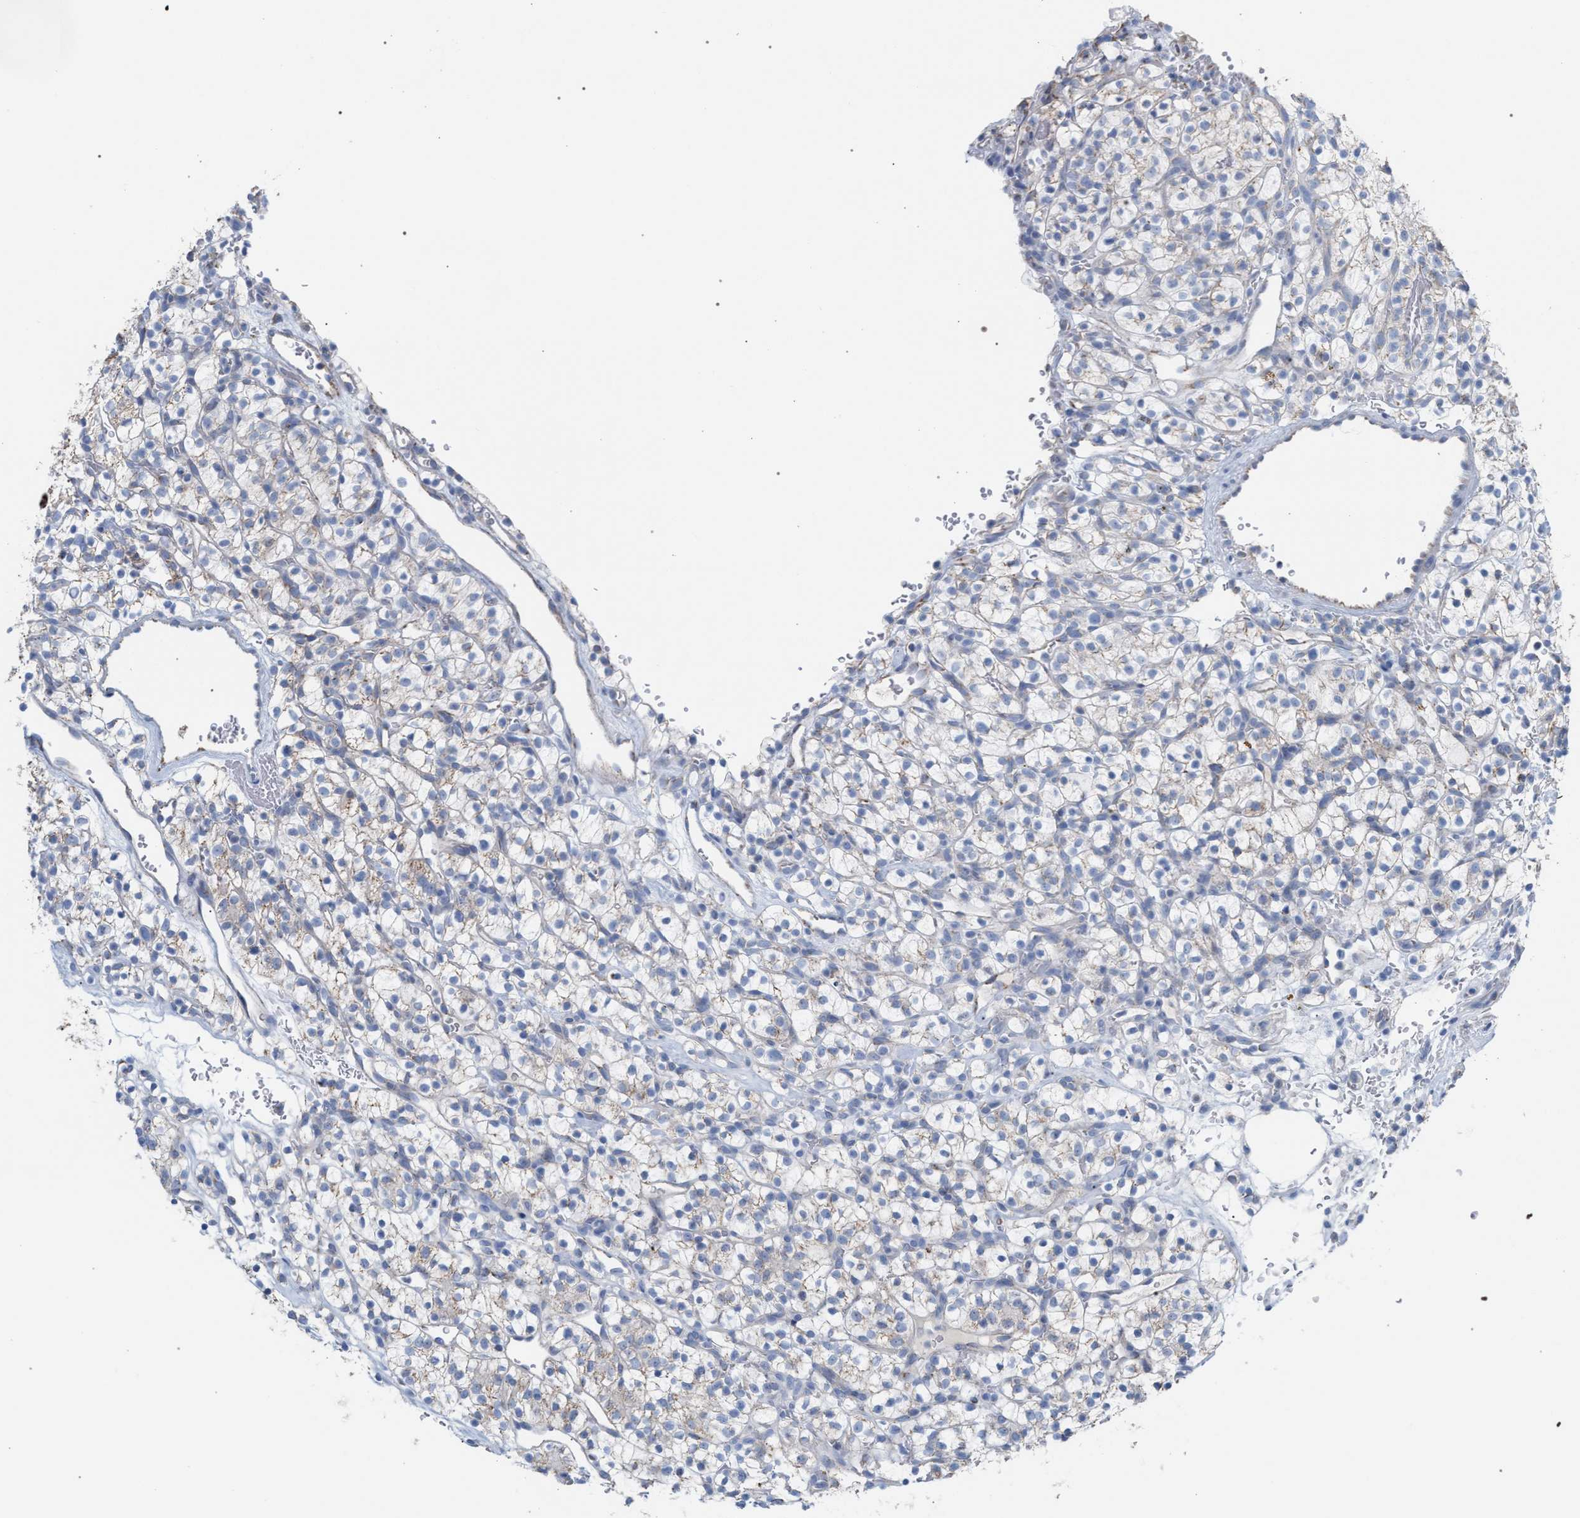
{"staining": {"intensity": "negative", "quantity": "none", "location": "none"}, "tissue": "renal cancer", "cell_type": "Tumor cells", "image_type": "cancer", "snomed": [{"axis": "morphology", "description": "Adenocarcinoma, NOS"}, {"axis": "topography", "description": "Kidney"}], "caption": "A high-resolution photomicrograph shows immunohistochemistry staining of renal cancer, which demonstrates no significant positivity in tumor cells. Nuclei are stained in blue.", "gene": "ECI2", "patient": {"sex": "female", "age": 57}}